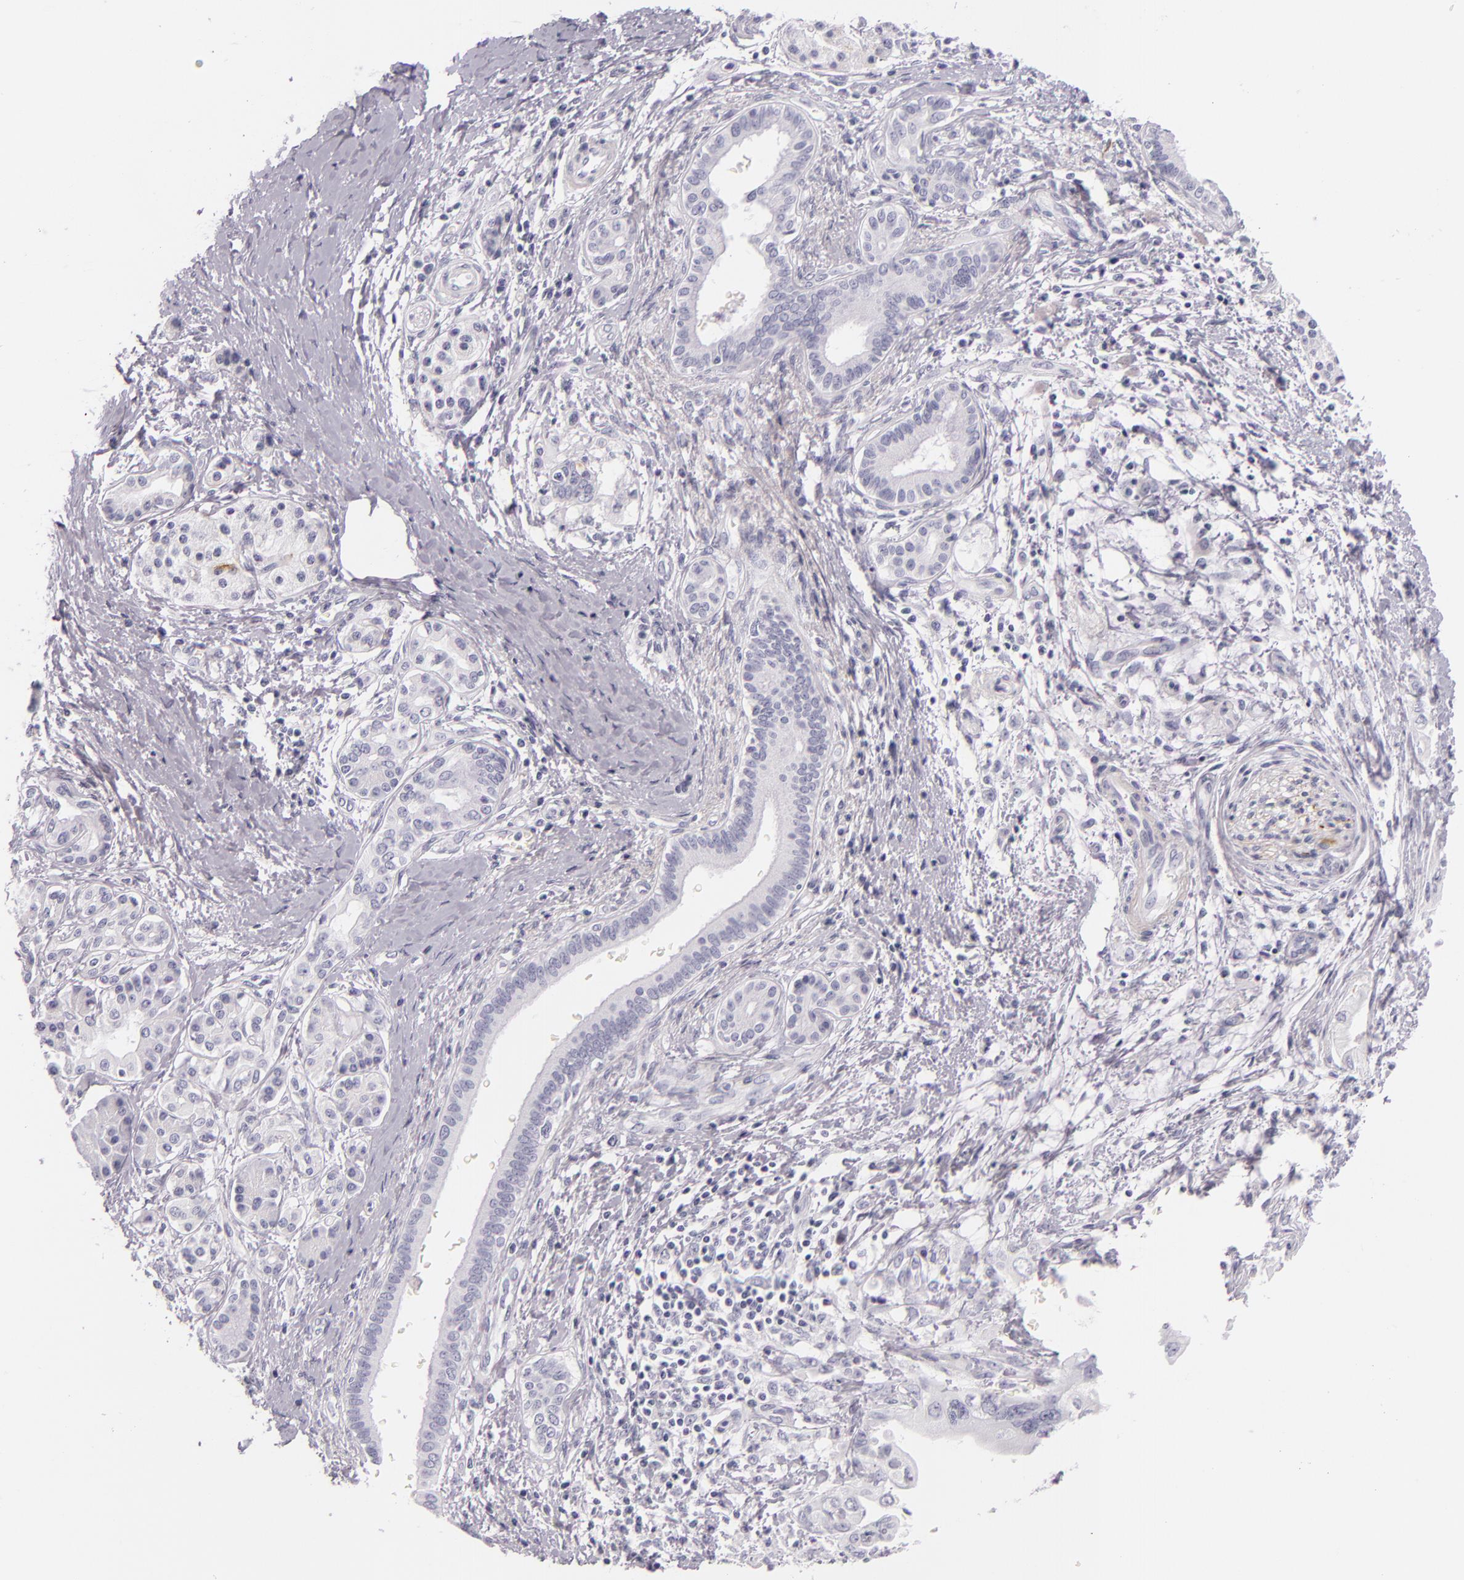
{"staining": {"intensity": "negative", "quantity": "none", "location": "none"}, "tissue": "pancreatic cancer", "cell_type": "Tumor cells", "image_type": "cancer", "snomed": [{"axis": "morphology", "description": "Adenocarcinoma, NOS"}, {"axis": "topography", "description": "Pancreas"}], "caption": "Pancreatic cancer (adenocarcinoma) was stained to show a protein in brown. There is no significant staining in tumor cells.", "gene": "INA", "patient": {"sex": "female", "age": 66}}